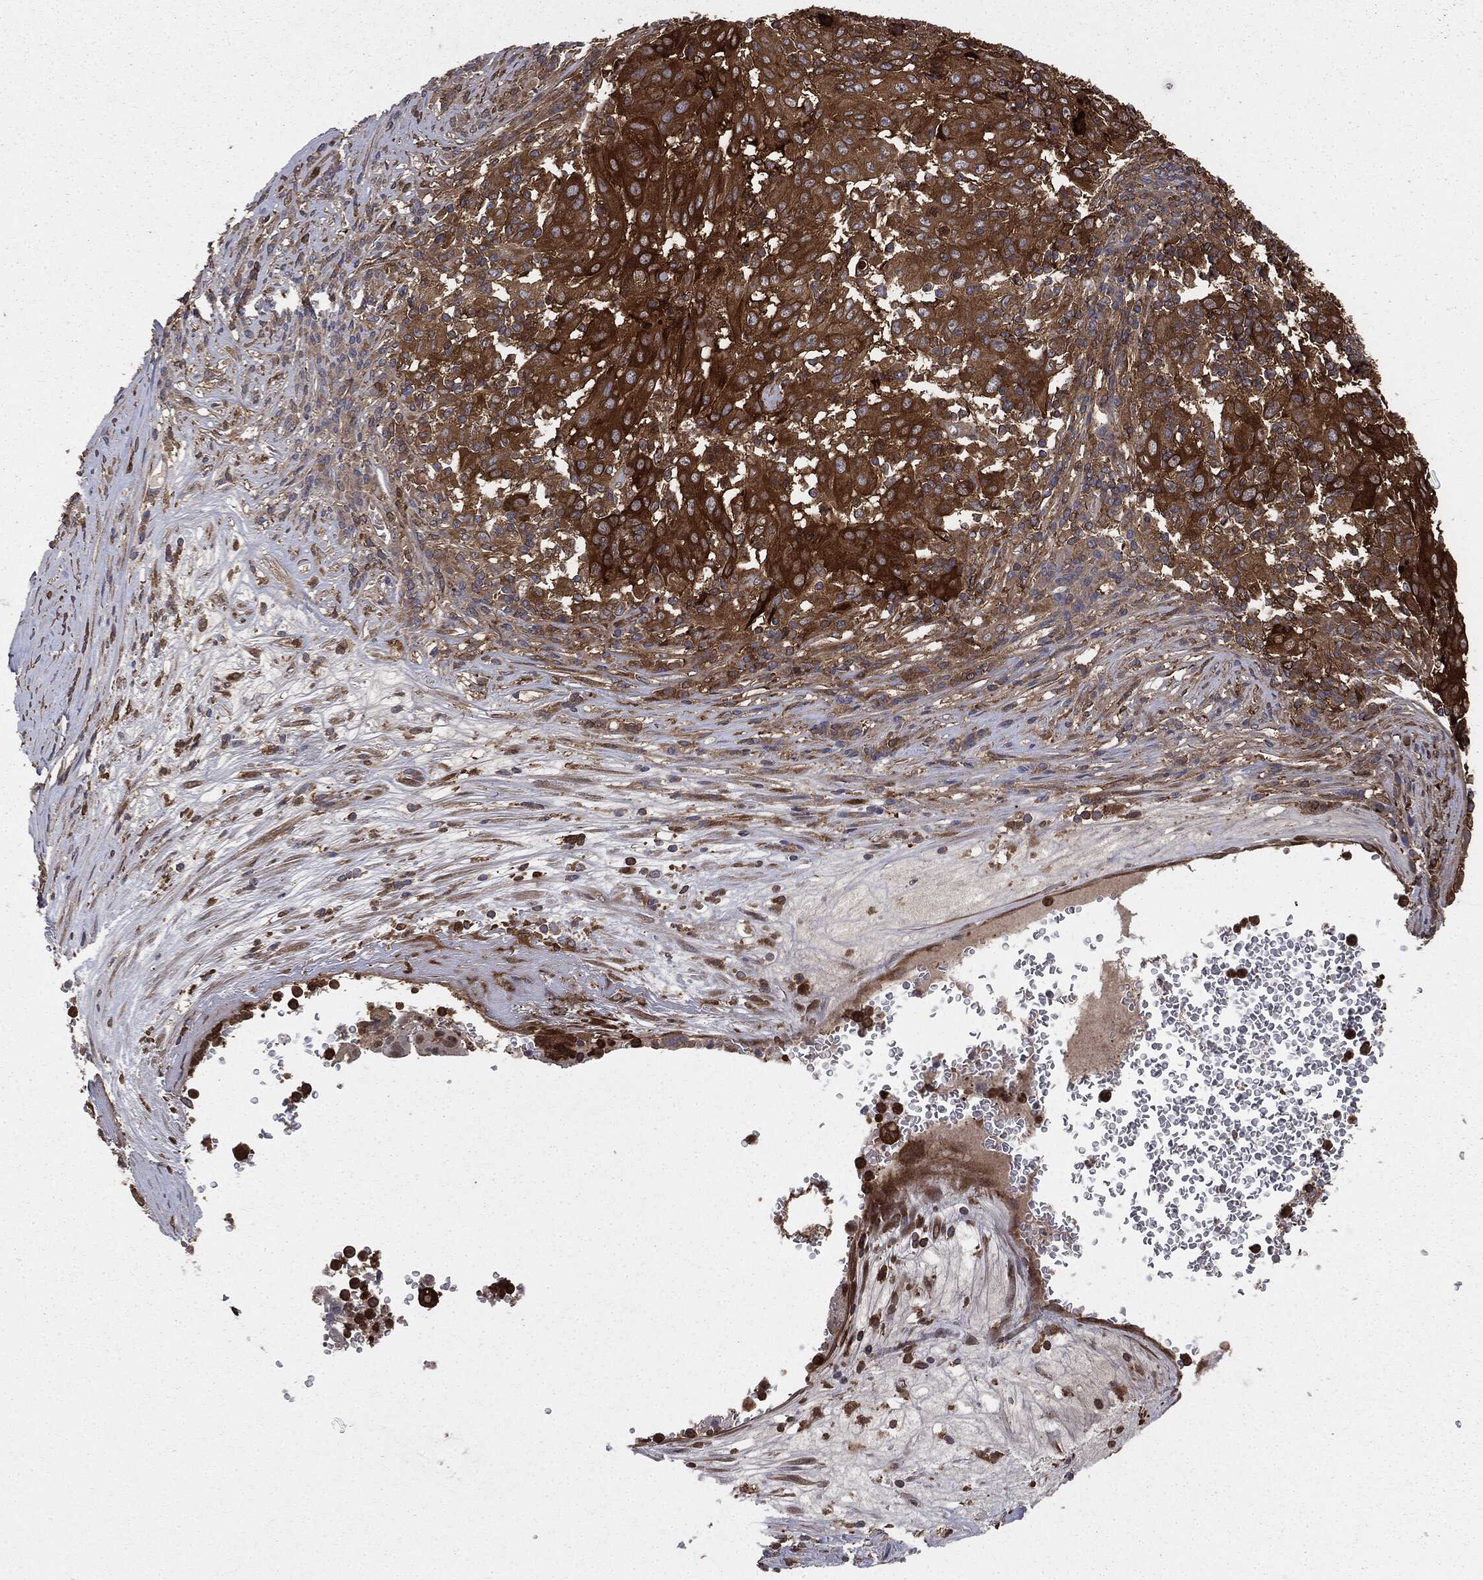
{"staining": {"intensity": "strong", "quantity": ">75%", "location": "cytoplasmic/membranous"}, "tissue": "pancreatic cancer", "cell_type": "Tumor cells", "image_type": "cancer", "snomed": [{"axis": "morphology", "description": "Adenocarcinoma, NOS"}, {"axis": "topography", "description": "Pancreas"}], "caption": "An image of pancreatic cancer (adenocarcinoma) stained for a protein displays strong cytoplasmic/membranous brown staining in tumor cells.", "gene": "GNB5", "patient": {"sex": "male", "age": 63}}